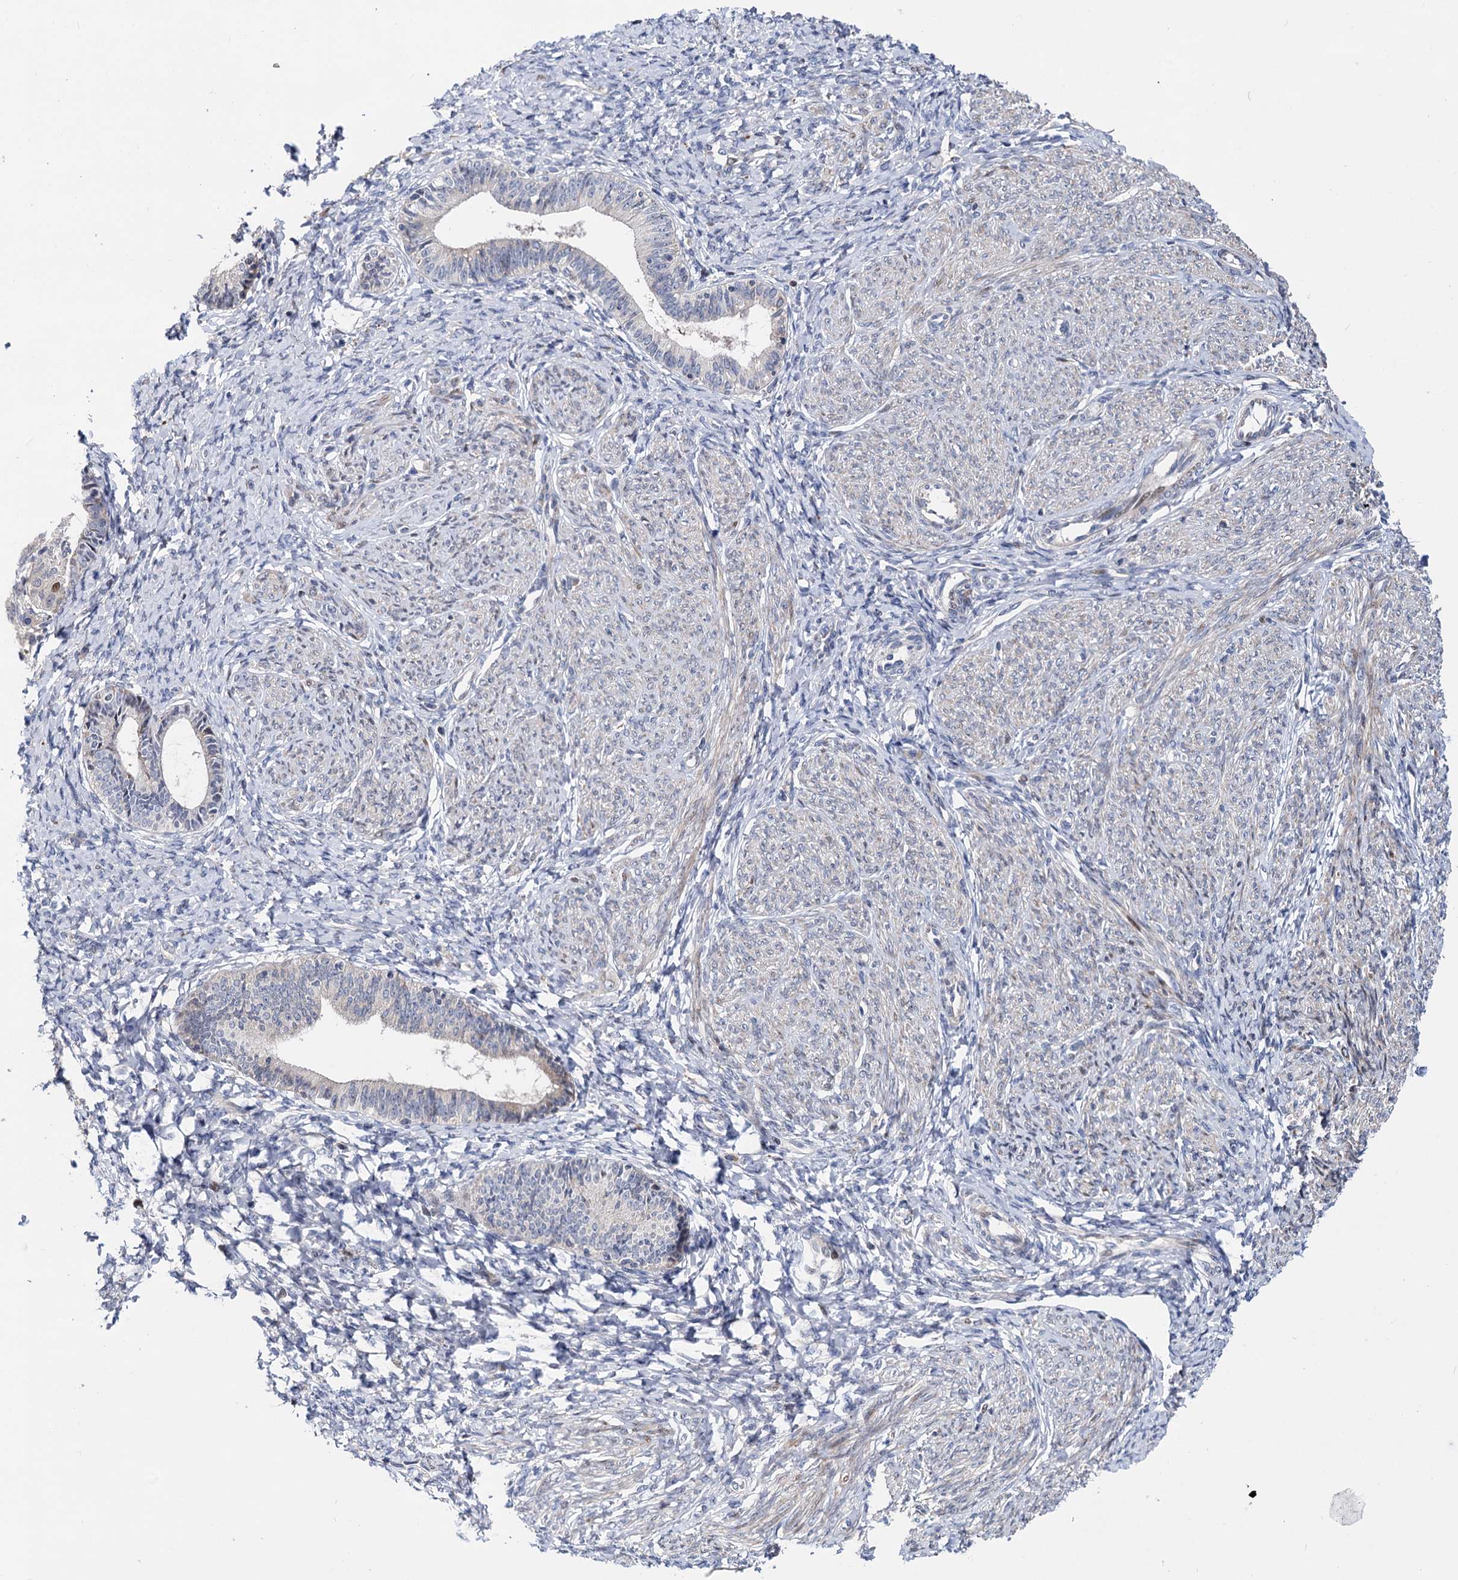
{"staining": {"intensity": "negative", "quantity": "none", "location": "none"}, "tissue": "endometrium", "cell_type": "Cells in endometrial stroma", "image_type": "normal", "snomed": [{"axis": "morphology", "description": "Normal tissue, NOS"}, {"axis": "topography", "description": "Endometrium"}], "caption": "This is an immunohistochemistry histopathology image of unremarkable human endometrium. There is no expression in cells in endometrial stroma.", "gene": "UBR1", "patient": {"sex": "female", "age": 72}}